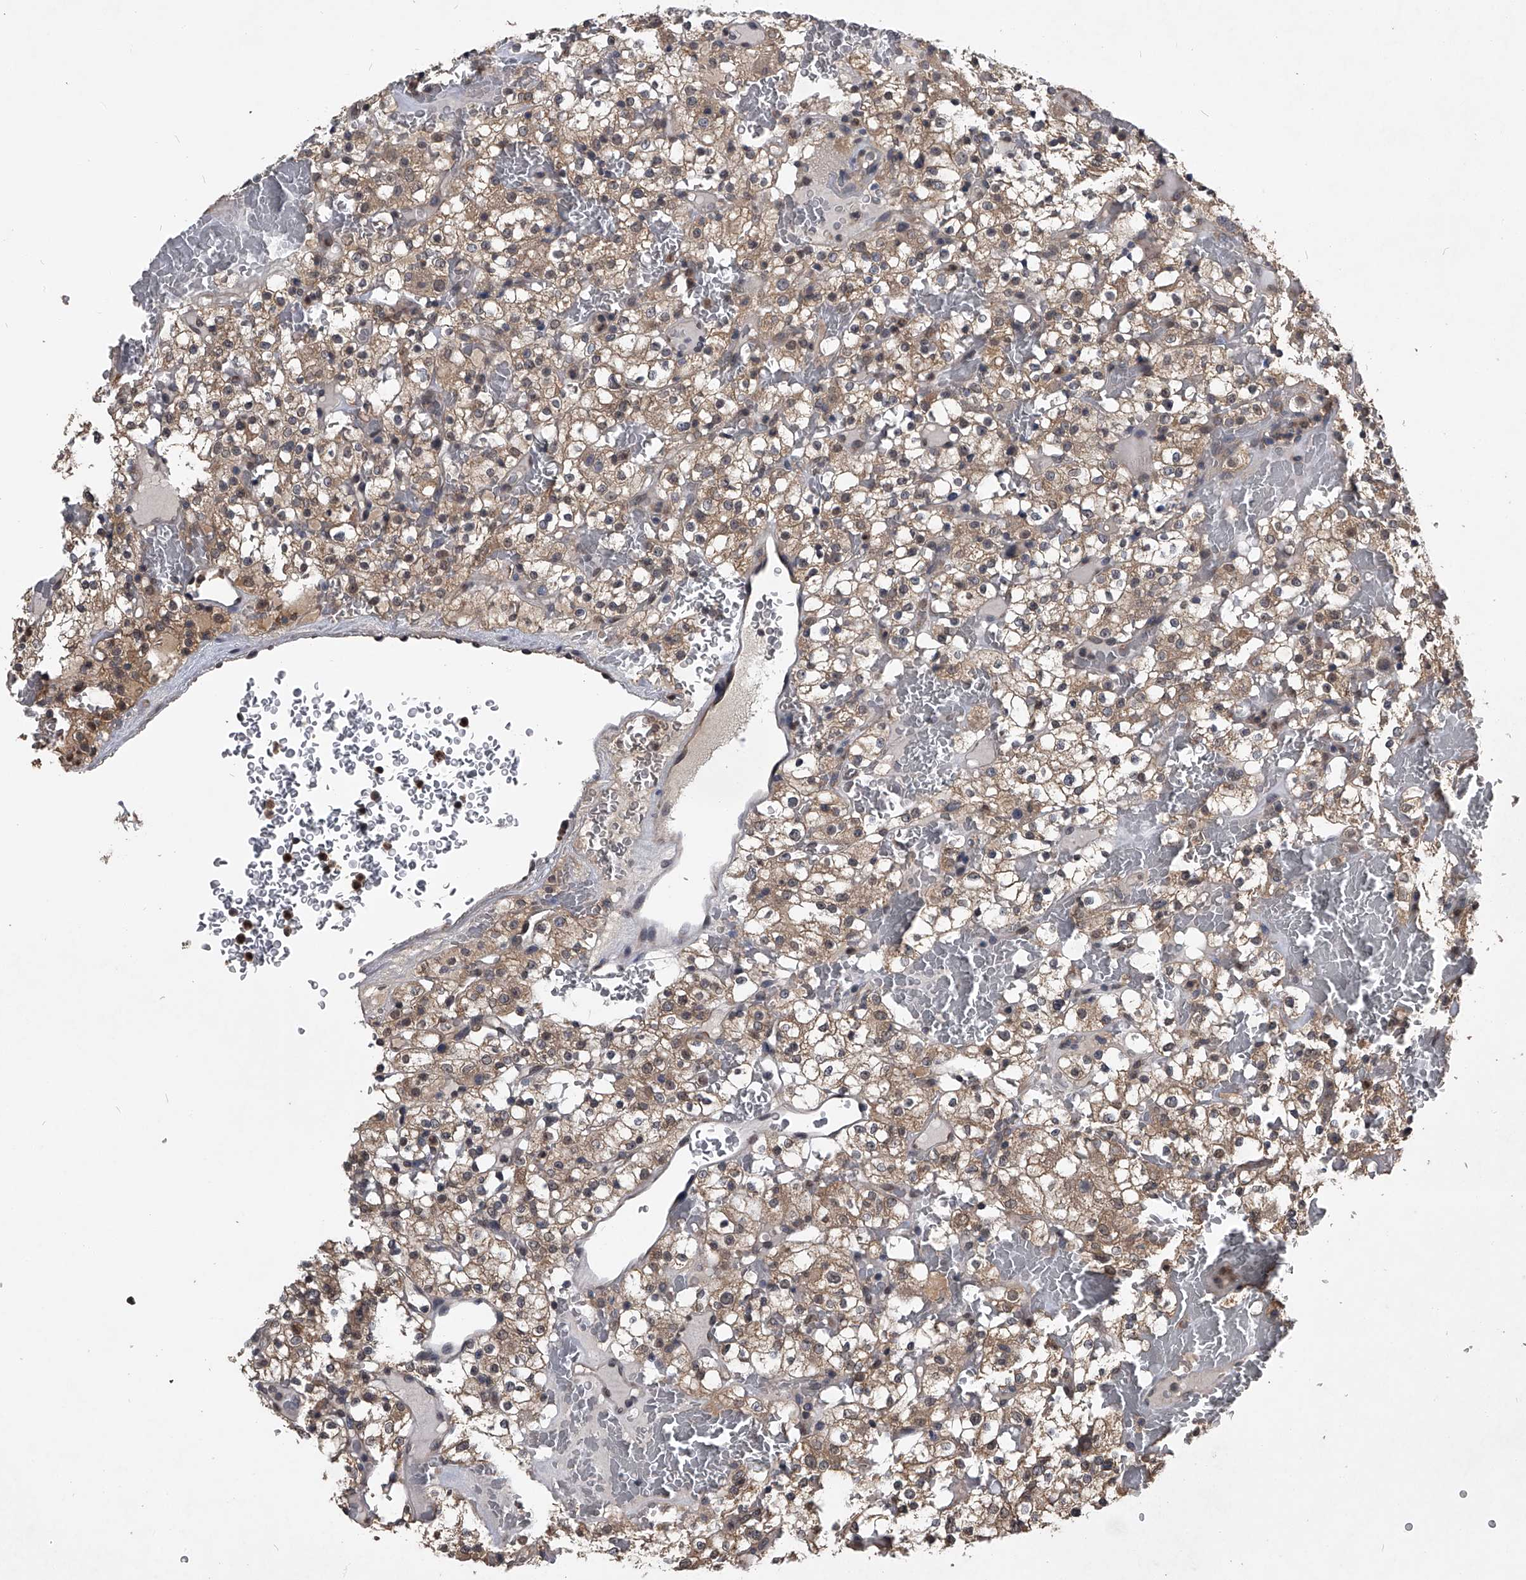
{"staining": {"intensity": "moderate", "quantity": ">75%", "location": "cytoplasmic/membranous"}, "tissue": "renal cancer", "cell_type": "Tumor cells", "image_type": "cancer", "snomed": [{"axis": "morphology", "description": "Normal tissue, NOS"}, {"axis": "morphology", "description": "Adenocarcinoma, NOS"}, {"axis": "topography", "description": "Kidney"}], "caption": "Human renal cancer (adenocarcinoma) stained with a protein marker exhibits moderate staining in tumor cells.", "gene": "TSNAX", "patient": {"sex": "female", "age": 72}}